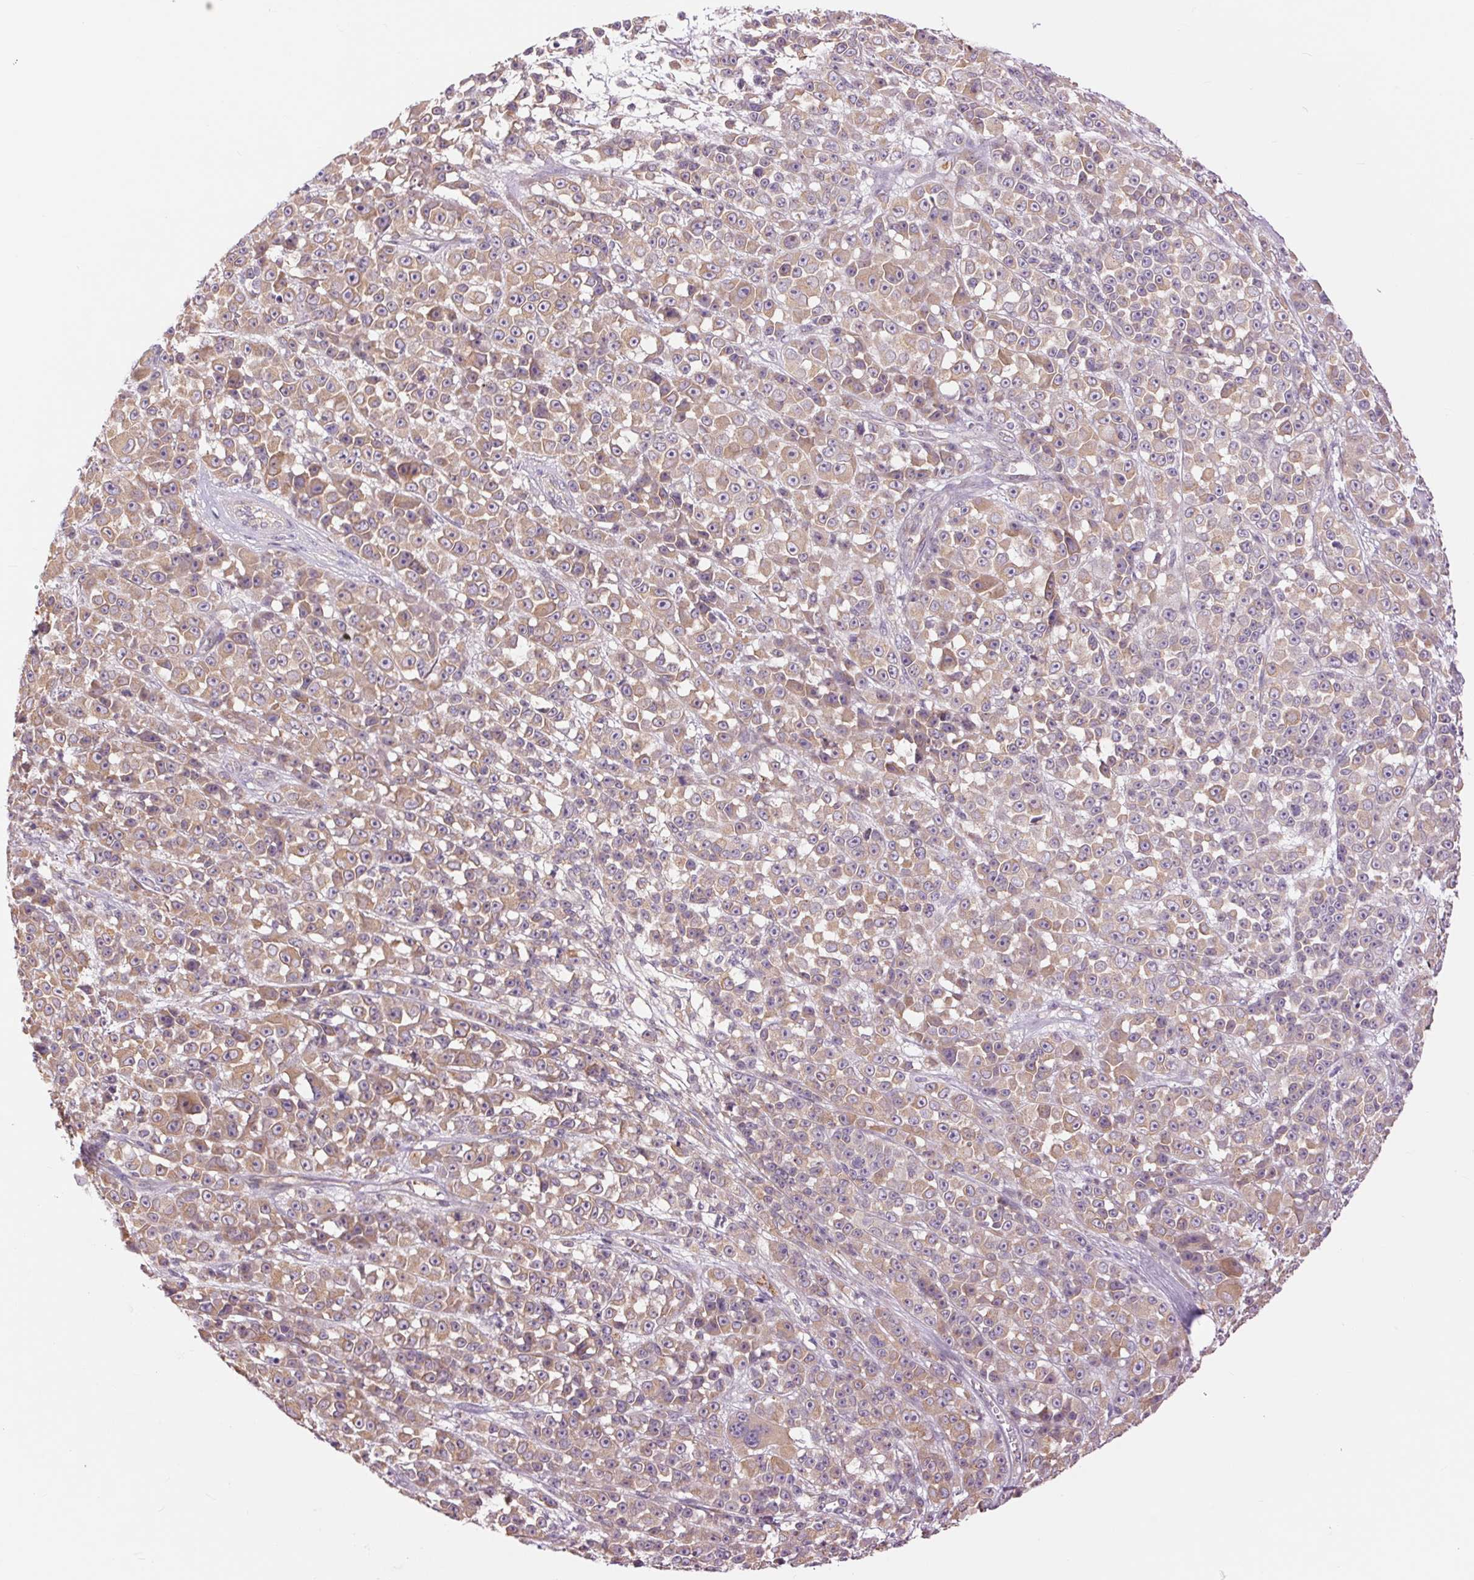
{"staining": {"intensity": "weak", "quantity": ">75%", "location": "cytoplasmic/membranous"}, "tissue": "melanoma", "cell_type": "Tumor cells", "image_type": "cancer", "snomed": [{"axis": "morphology", "description": "Malignant melanoma, NOS"}, {"axis": "topography", "description": "Skin"}, {"axis": "topography", "description": "Skin of back"}], "caption": "Immunohistochemical staining of malignant melanoma displays weak cytoplasmic/membranous protein expression in about >75% of tumor cells.", "gene": "CTNNA3", "patient": {"sex": "male", "age": 91}}